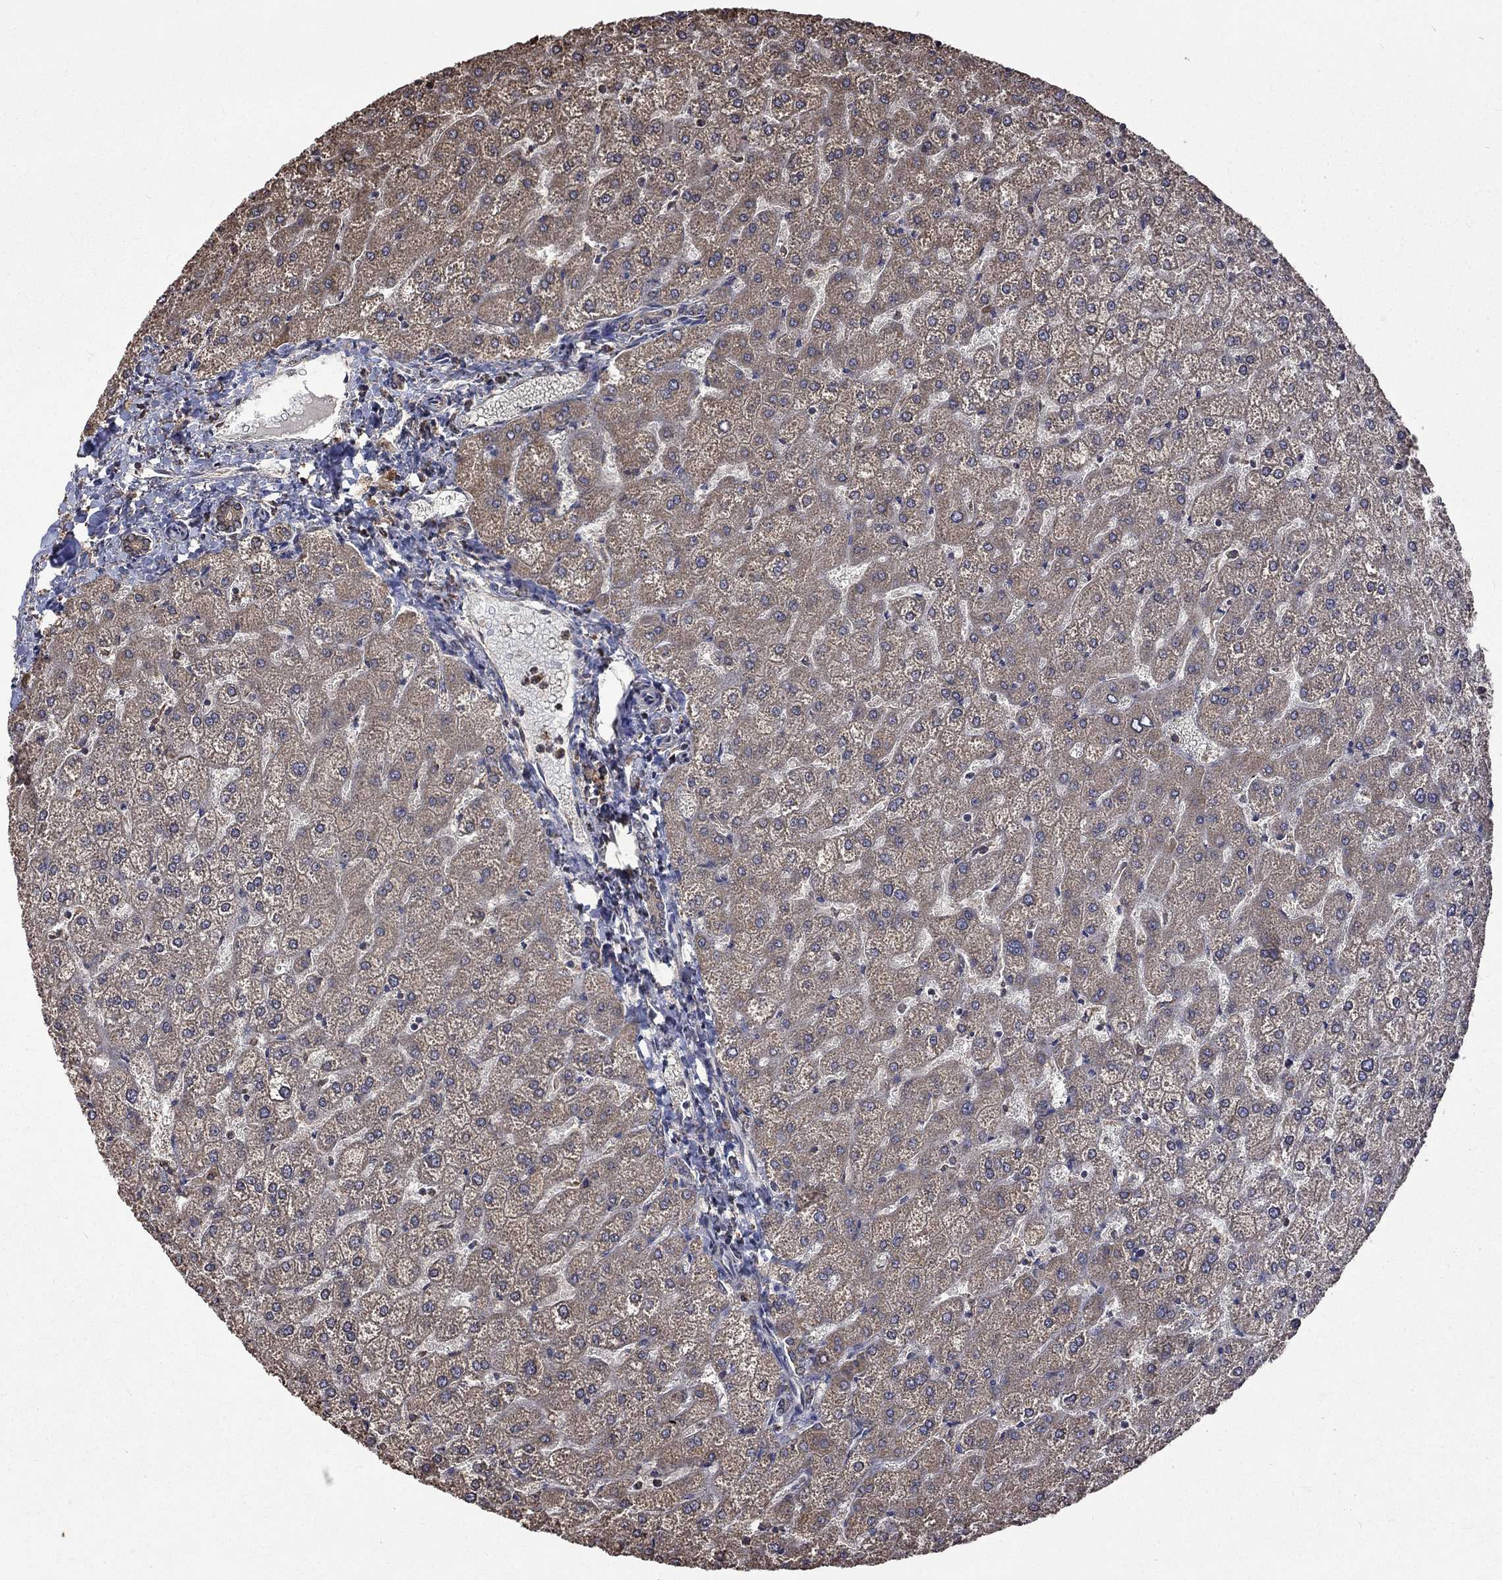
{"staining": {"intensity": "weak", "quantity": ">75%", "location": "cytoplasmic/membranous"}, "tissue": "liver", "cell_type": "Cholangiocytes", "image_type": "normal", "snomed": [{"axis": "morphology", "description": "Normal tissue, NOS"}, {"axis": "topography", "description": "Liver"}], "caption": "A micrograph of human liver stained for a protein shows weak cytoplasmic/membranous brown staining in cholangiocytes.", "gene": "ESRRA", "patient": {"sex": "female", "age": 32}}